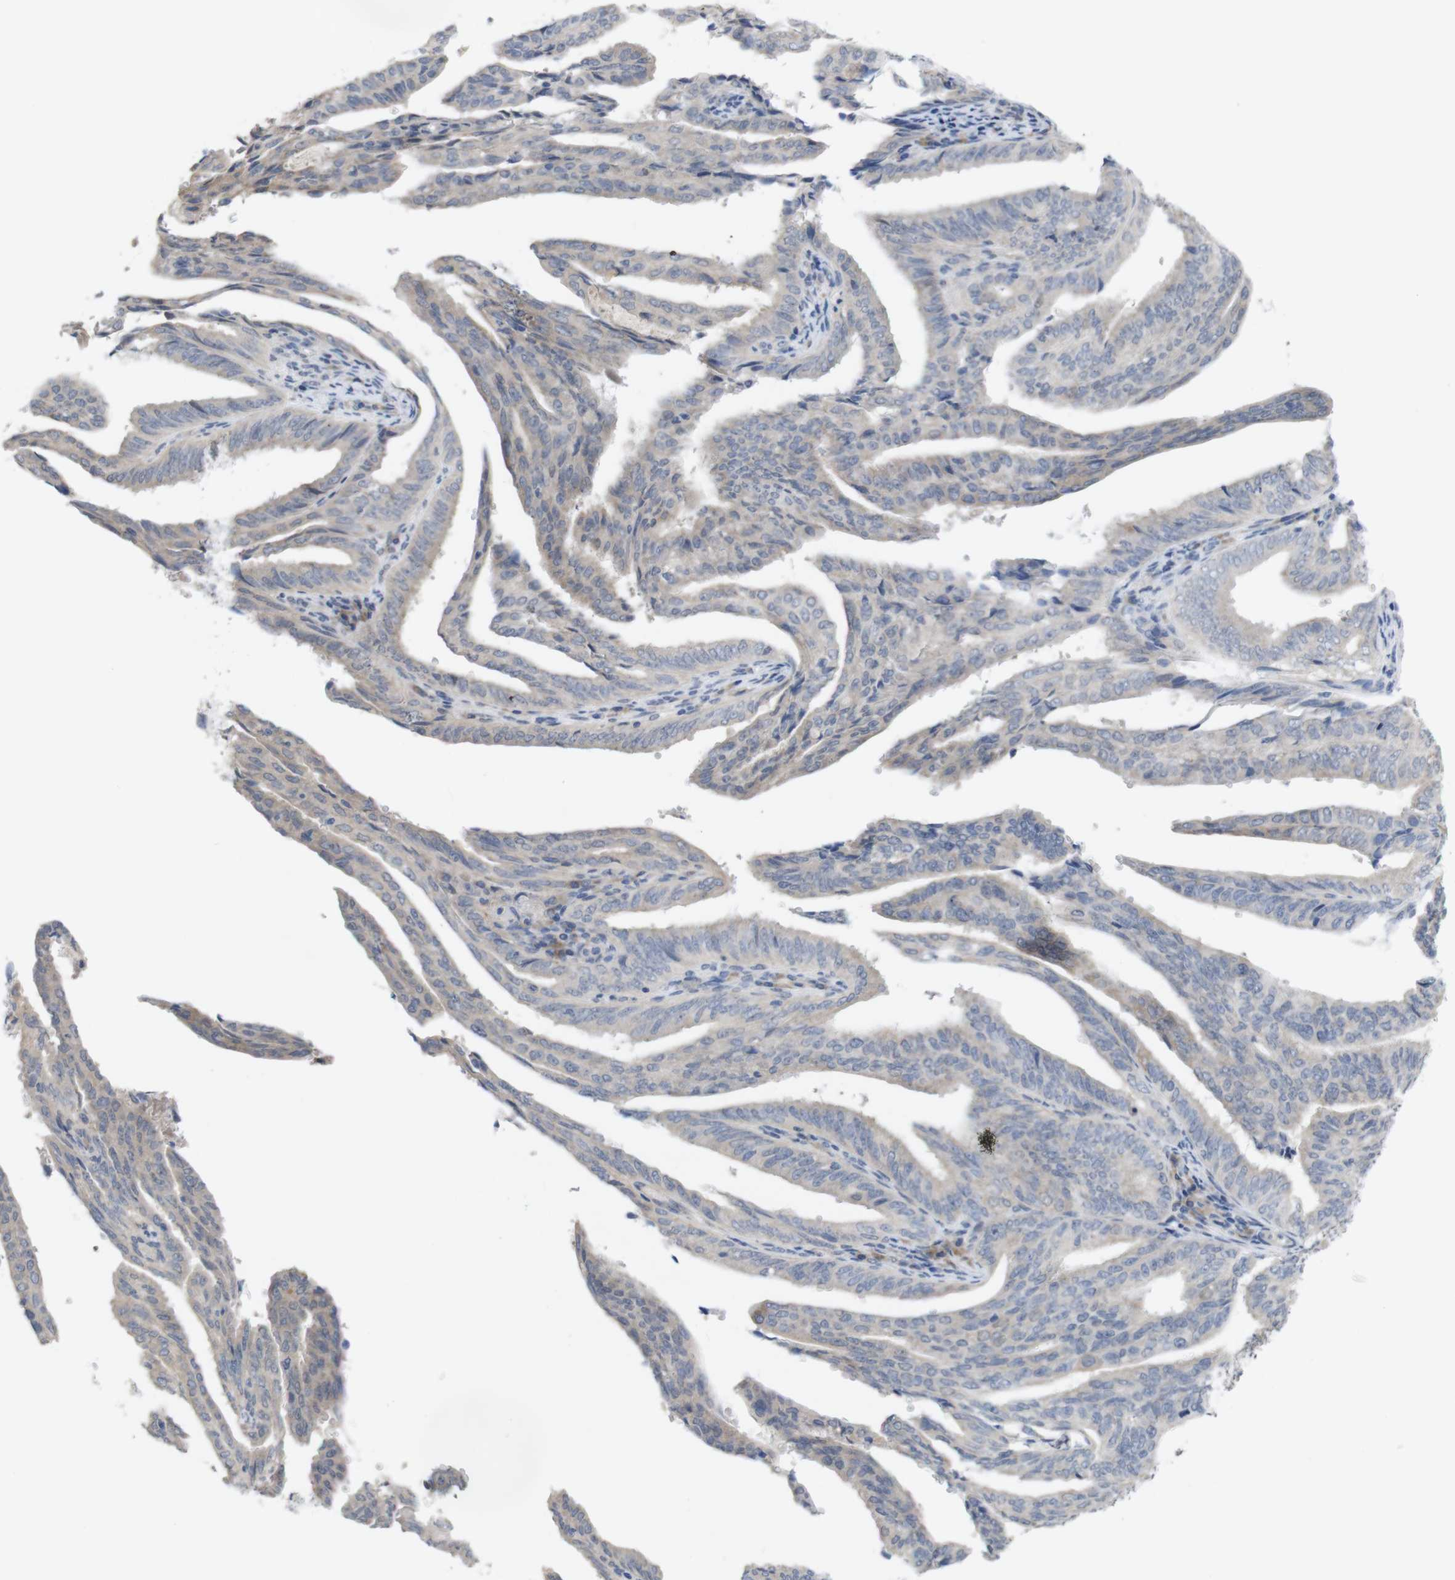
{"staining": {"intensity": "weak", "quantity": "<25%", "location": "cytoplasmic/membranous"}, "tissue": "endometrial cancer", "cell_type": "Tumor cells", "image_type": "cancer", "snomed": [{"axis": "morphology", "description": "Adenocarcinoma, NOS"}, {"axis": "topography", "description": "Endometrium"}], "caption": "High power microscopy photomicrograph of an immunohistochemistry (IHC) photomicrograph of endometrial cancer, revealing no significant expression in tumor cells.", "gene": "BCAR3", "patient": {"sex": "female", "age": 58}}